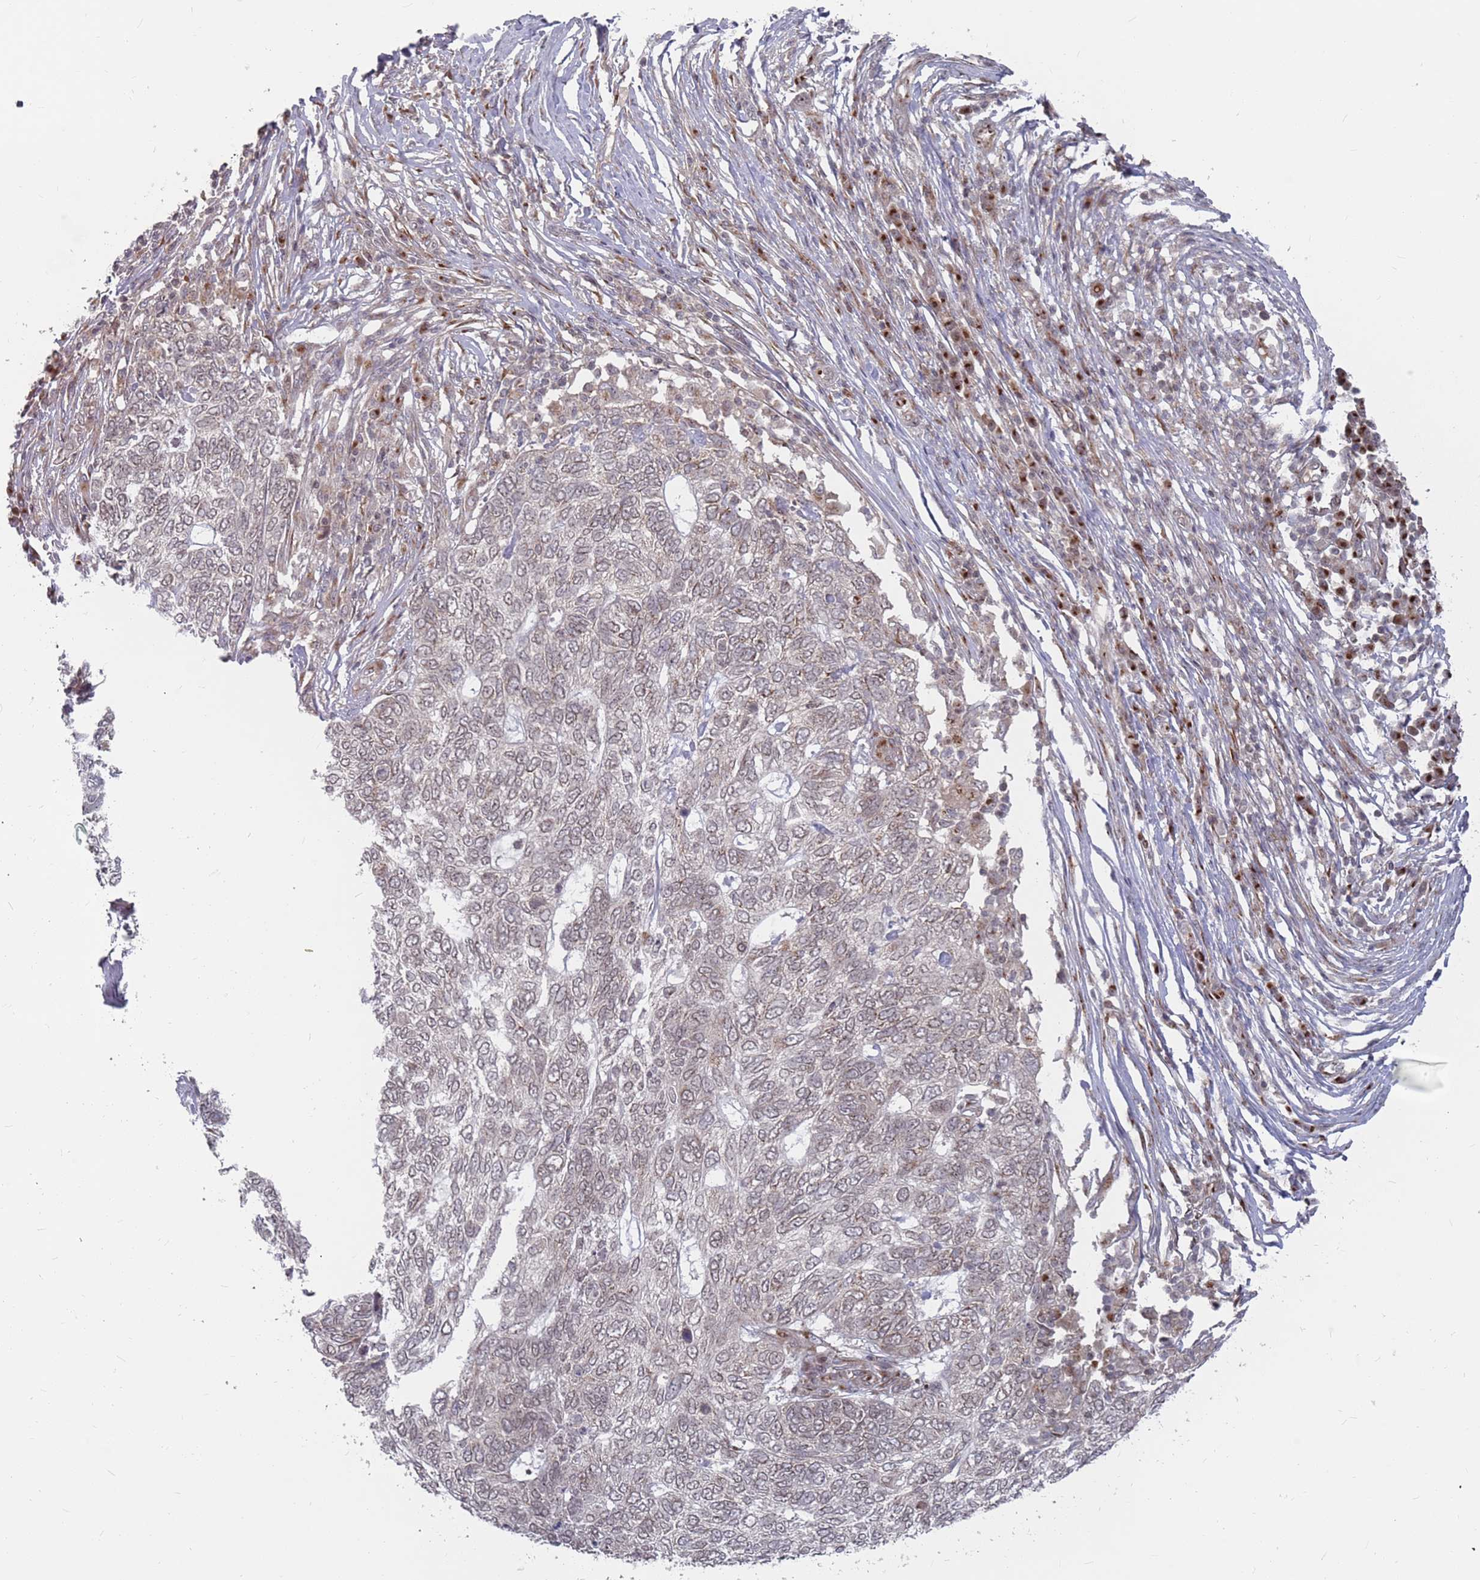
{"staining": {"intensity": "weak", "quantity": "<25%", "location": "cytoplasmic/membranous"}, "tissue": "skin cancer", "cell_type": "Tumor cells", "image_type": "cancer", "snomed": [{"axis": "morphology", "description": "Basal cell carcinoma"}, {"axis": "topography", "description": "Skin"}], "caption": "Tumor cells show no significant staining in skin cancer (basal cell carcinoma). The staining is performed using DAB brown chromogen with nuclei counter-stained in using hematoxylin.", "gene": "FMO4", "patient": {"sex": "female", "age": 65}}